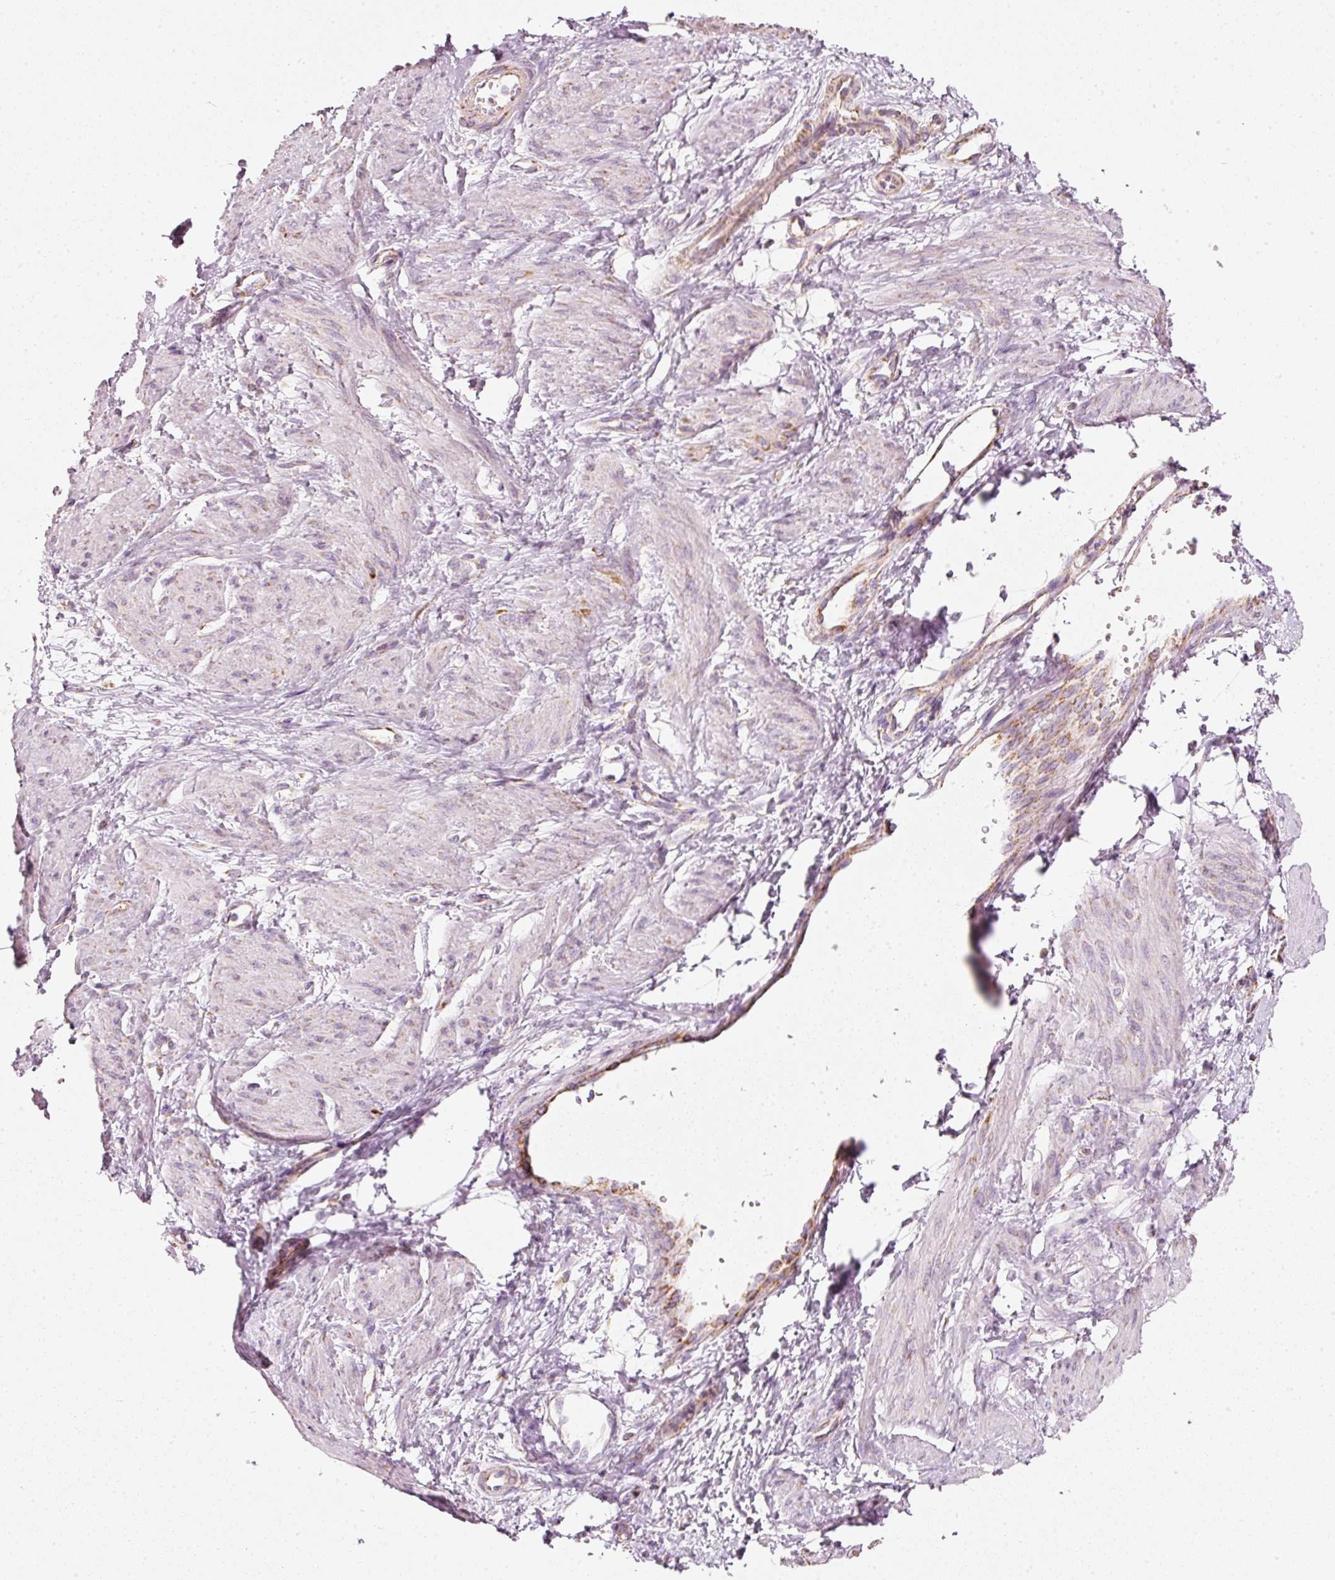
{"staining": {"intensity": "moderate", "quantity": "<25%", "location": "cytoplasmic/membranous"}, "tissue": "smooth muscle", "cell_type": "Smooth muscle cells", "image_type": "normal", "snomed": [{"axis": "morphology", "description": "Normal tissue, NOS"}, {"axis": "topography", "description": "Smooth muscle"}, {"axis": "topography", "description": "Uterus"}], "caption": "The photomicrograph shows a brown stain indicating the presence of a protein in the cytoplasmic/membranous of smooth muscle cells in smooth muscle.", "gene": "DUT", "patient": {"sex": "female", "age": 39}}